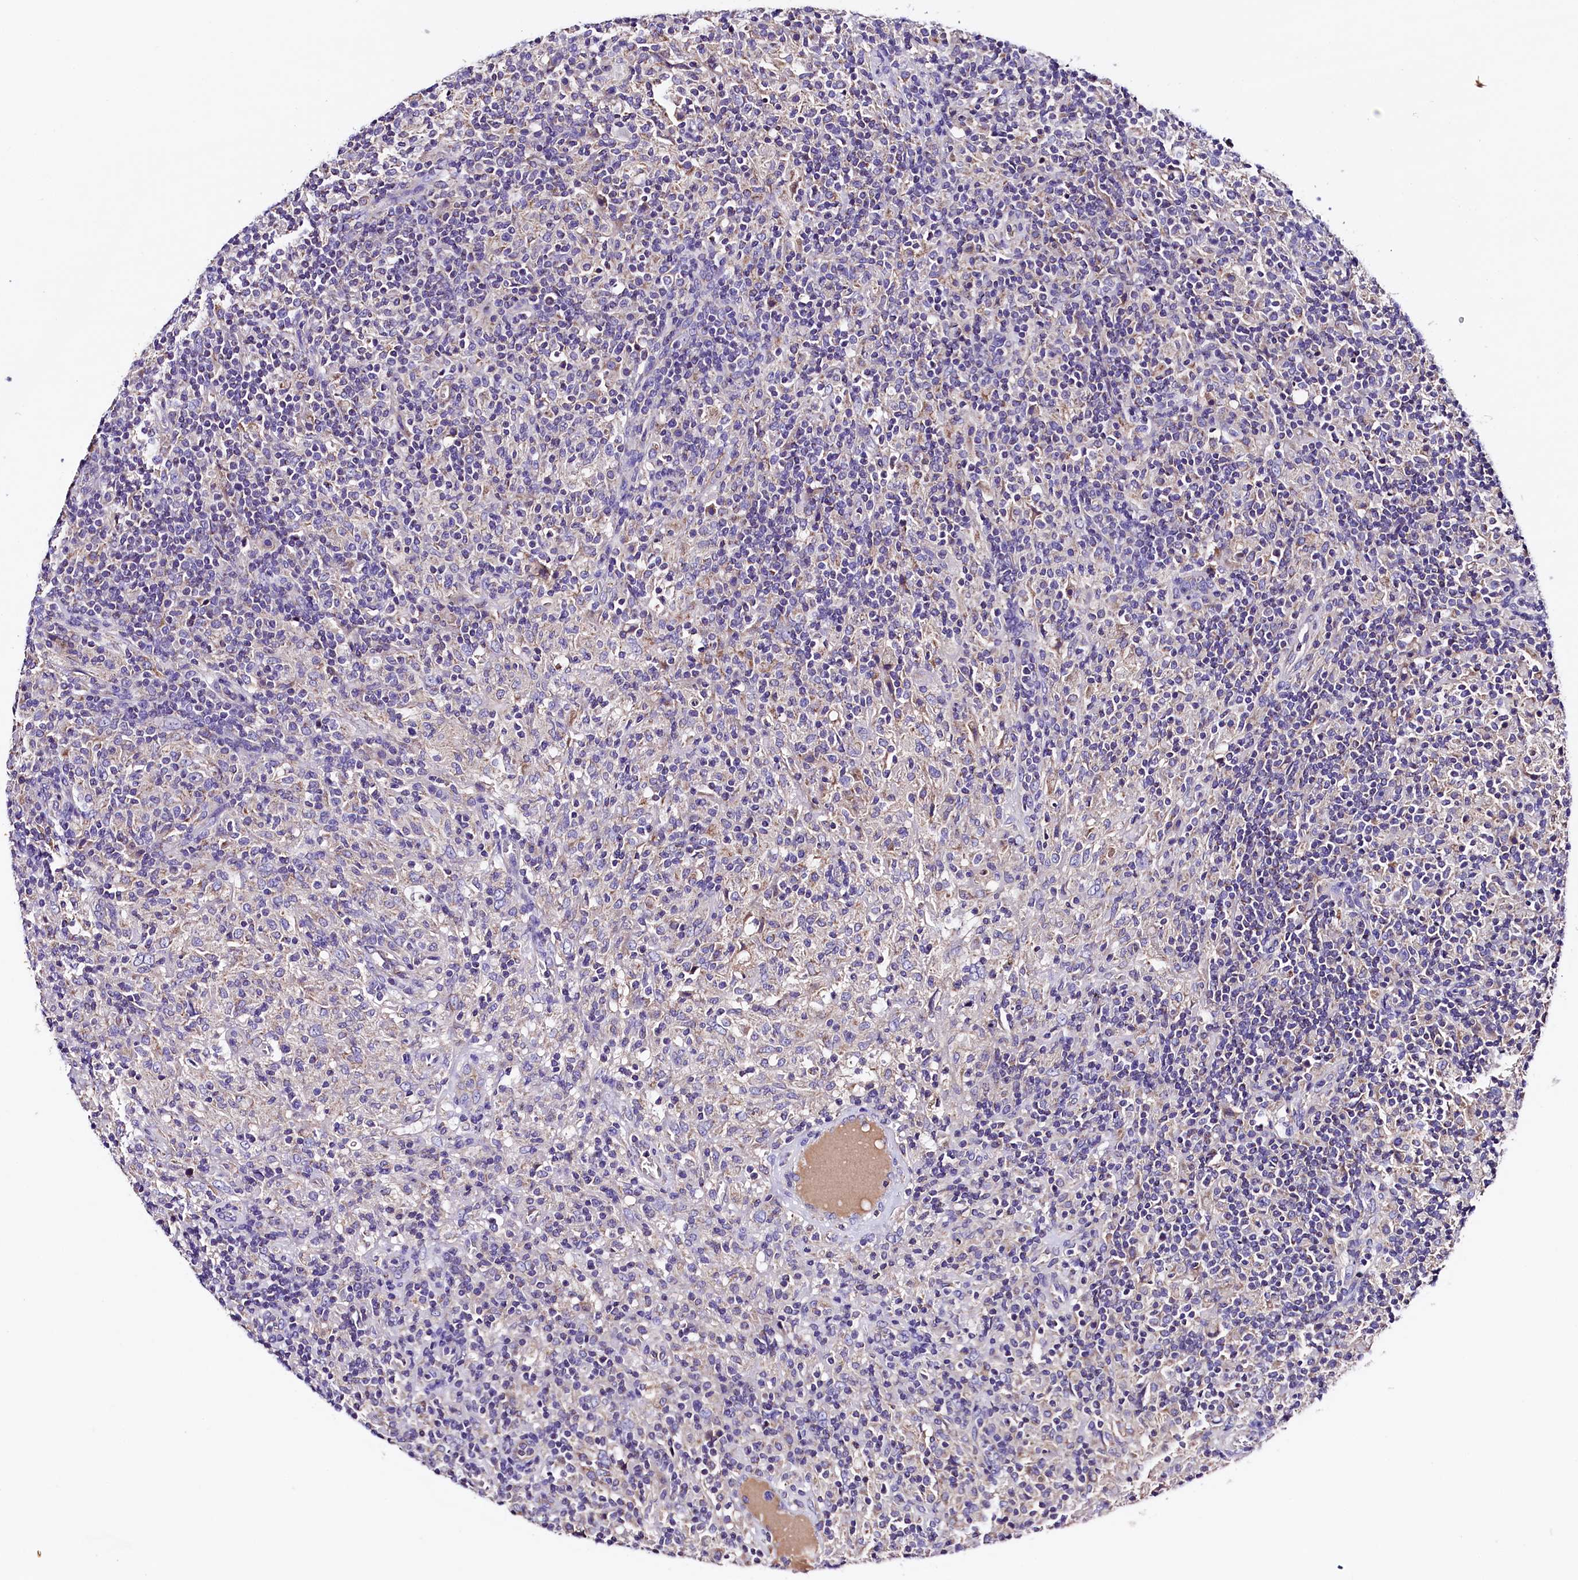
{"staining": {"intensity": "negative", "quantity": "none", "location": "none"}, "tissue": "lymphoma", "cell_type": "Tumor cells", "image_type": "cancer", "snomed": [{"axis": "morphology", "description": "Hodgkin's disease, NOS"}, {"axis": "topography", "description": "Lymph node"}], "caption": "Hodgkin's disease was stained to show a protein in brown. There is no significant expression in tumor cells.", "gene": "SIX5", "patient": {"sex": "male", "age": 70}}